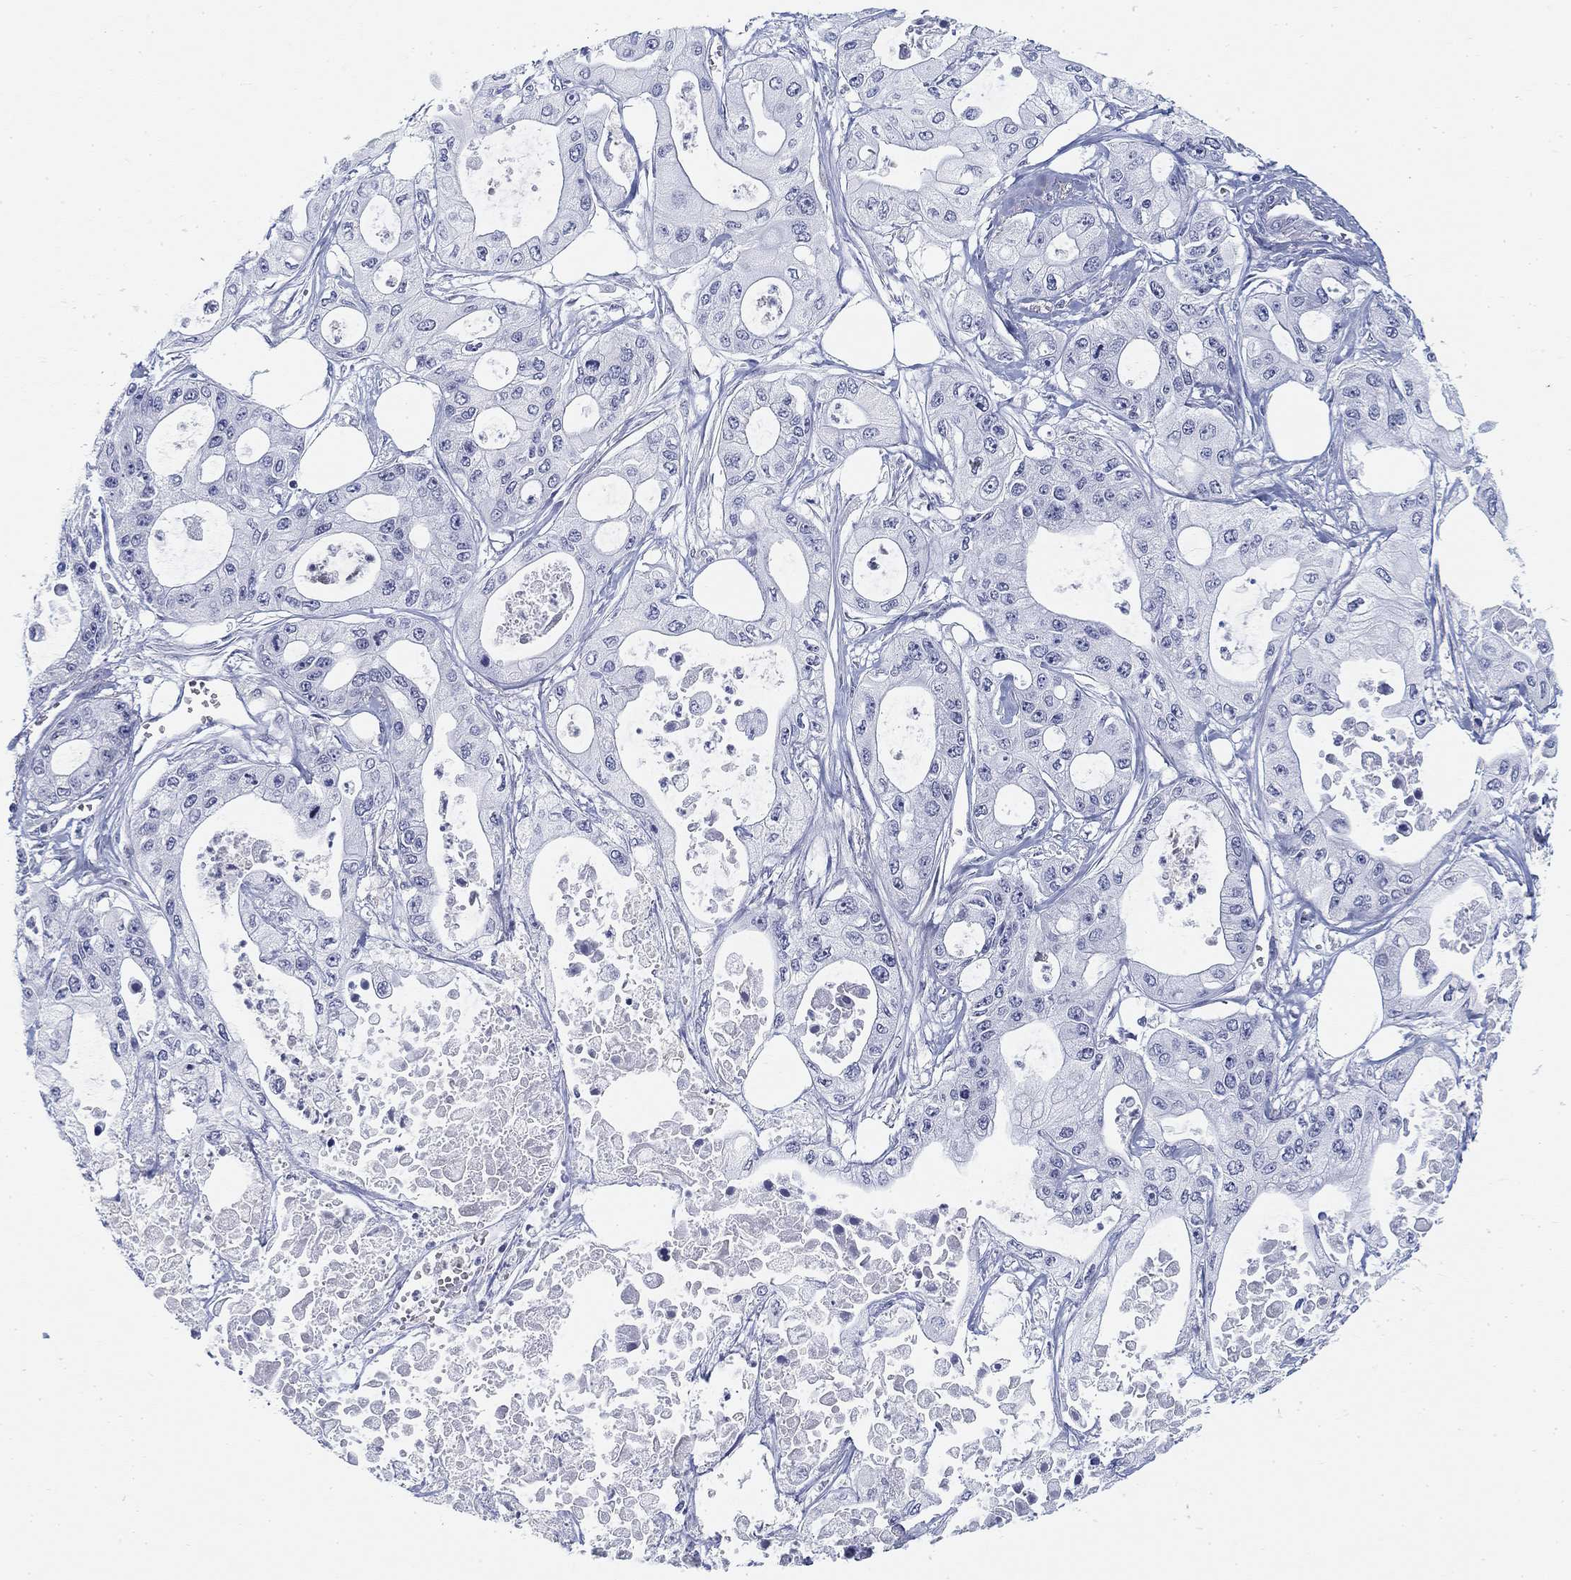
{"staining": {"intensity": "negative", "quantity": "none", "location": "none"}, "tissue": "pancreatic cancer", "cell_type": "Tumor cells", "image_type": "cancer", "snomed": [{"axis": "morphology", "description": "Adenocarcinoma, NOS"}, {"axis": "topography", "description": "Pancreas"}], "caption": "Tumor cells are negative for protein expression in human adenocarcinoma (pancreatic).", "gene": "SLC2A5", "patient": {"sex": "male", "age": 70}}